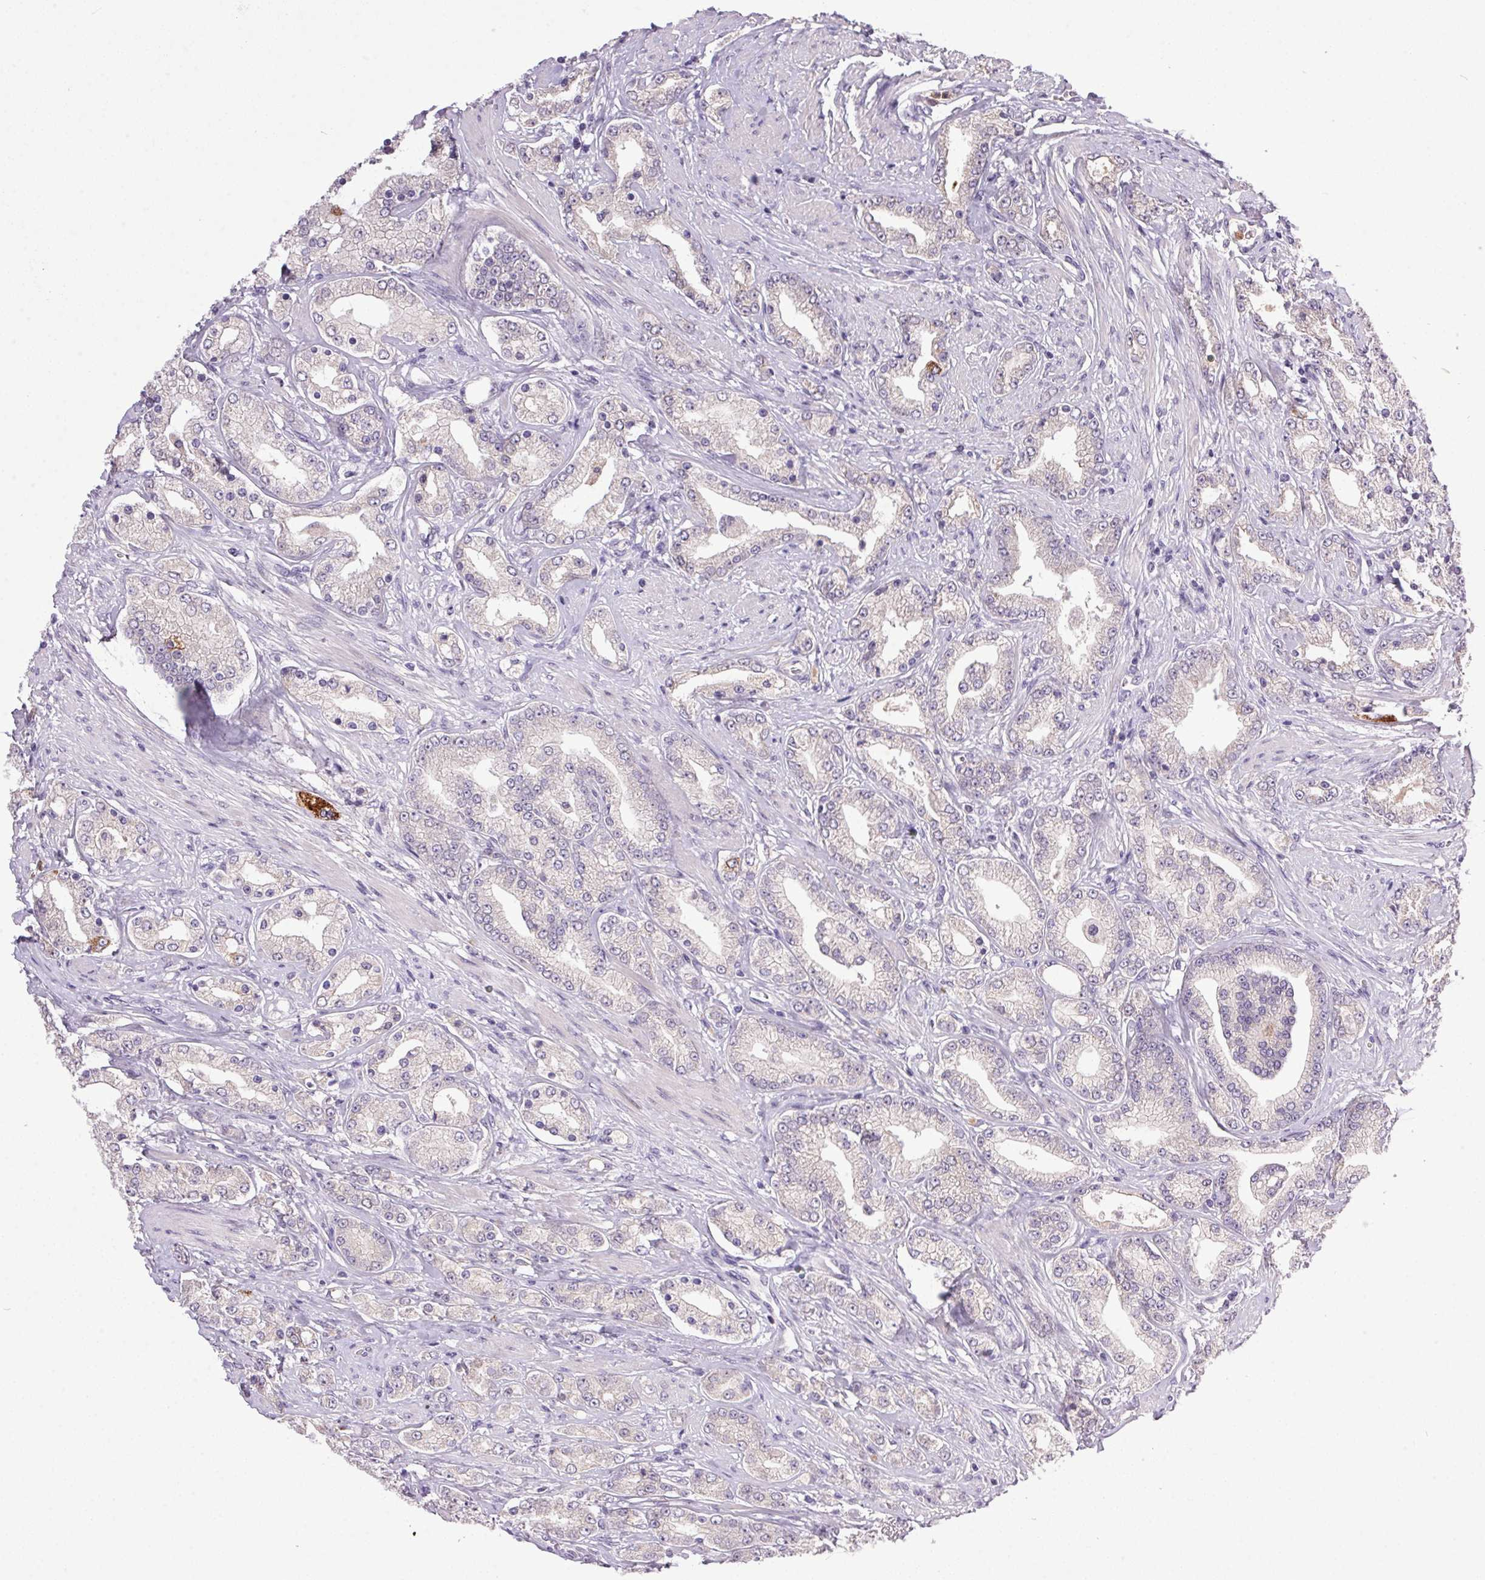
{"staining": {"intensity": "negative", "quantity": "none", "location": "none"}, "tissue": "prostate cancer", "cell_type": "Tumor cells", "image_type": "cancer", "snomed": [{"axis": "morphology", "description": "Adenocarcinoma, High grade"}, {"axis": "topography", "description": "Prostate"}], "caption": "Tumor cells show no significant protein expression in prostate cancer.", "gene": "TRDN", "patient": {"sex": "male", "age": 67}}